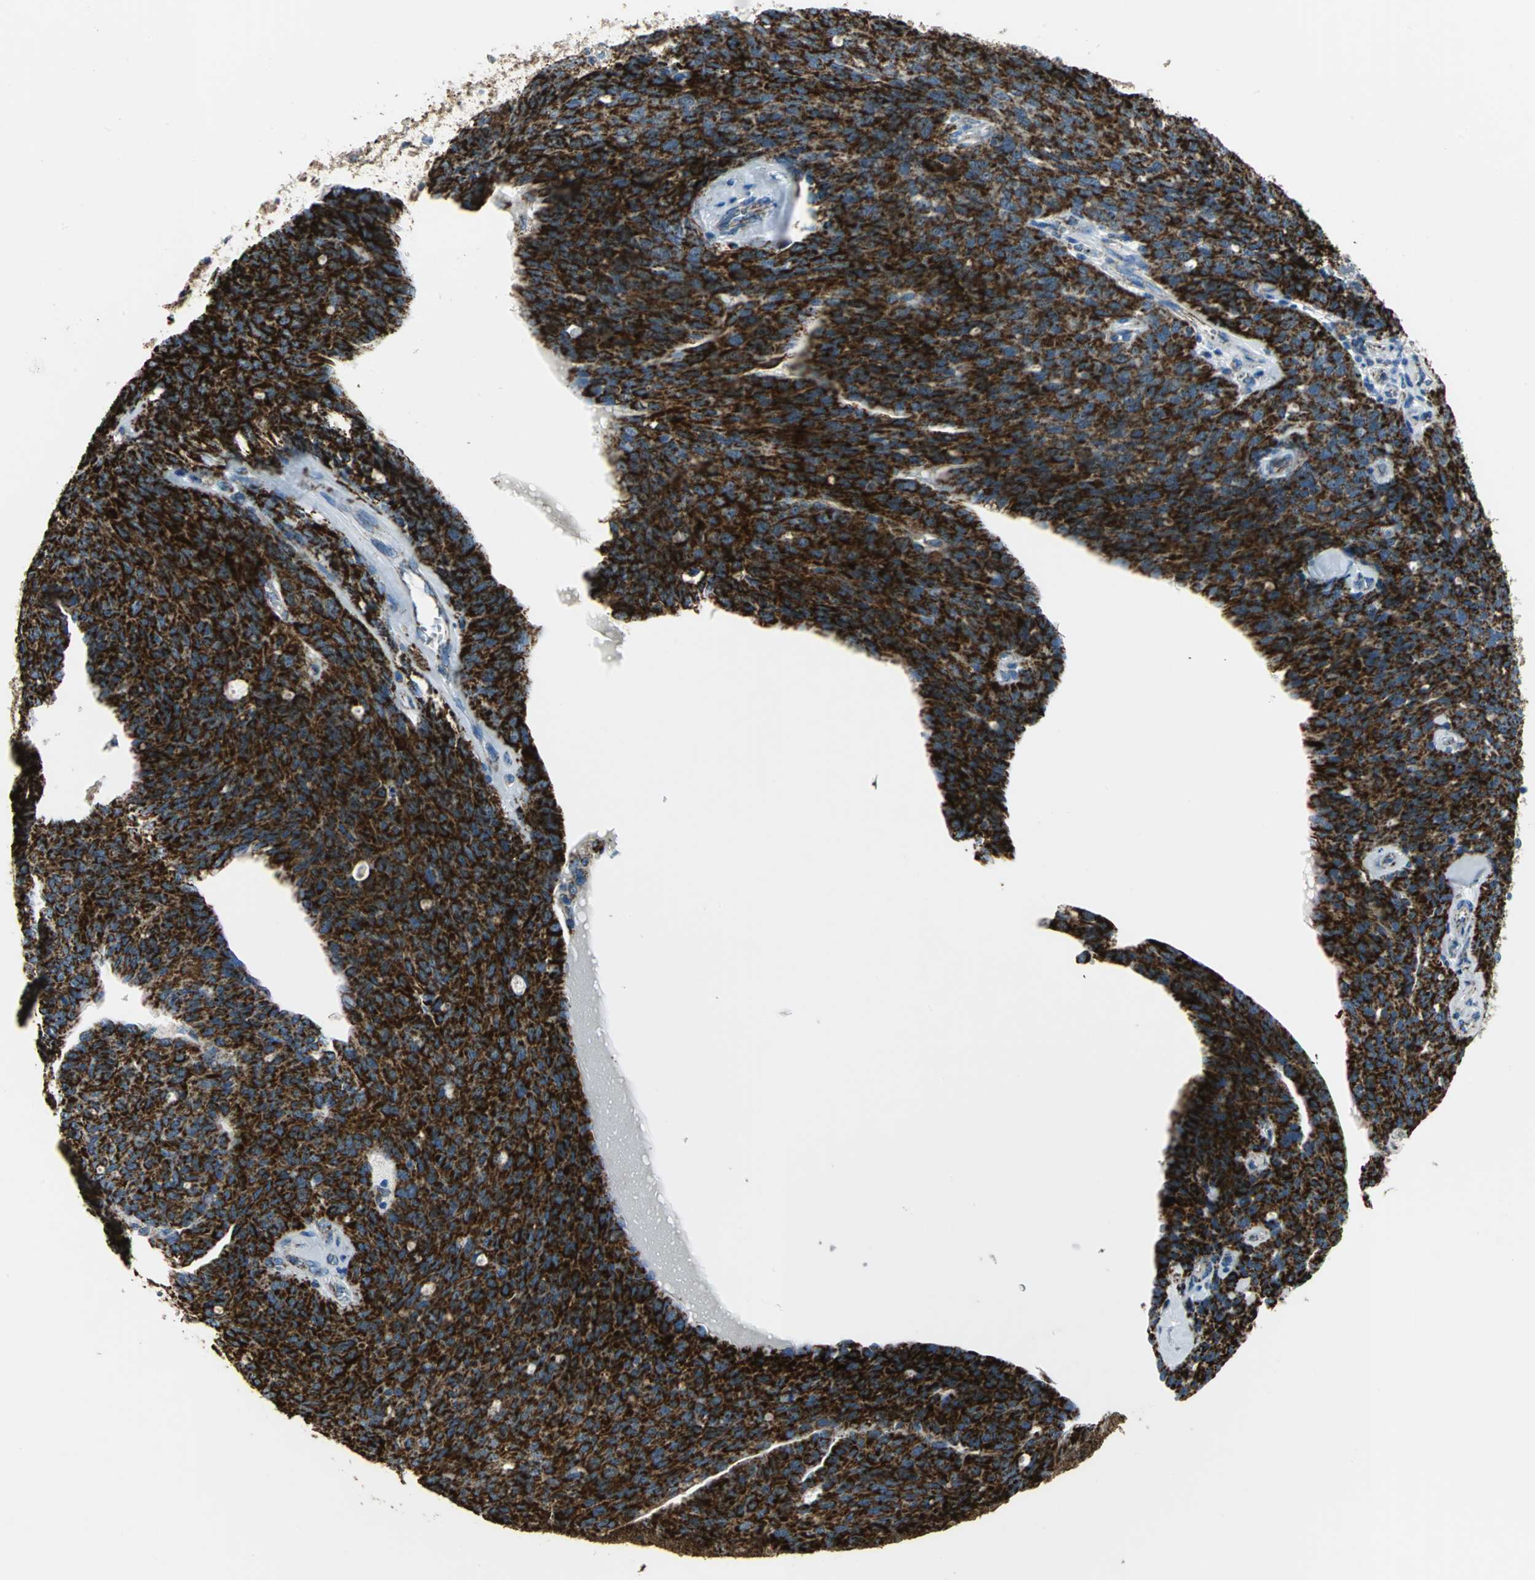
{"staining": {"intensity": "strong", "quantity": ">75%", "location": "cytoplasmic/membranous"}, "tissue": "ovarian cancer", "cell_type": "Tumor cells", "image_type": "cancer", "snomed": [{"axis": "morphology", "description": "Carcinoma, endometroid"}, {"axis": "topography", "description": "Ovary"}], "caption": "Human ovarian endometroid carcinoma stained for a protein (brown) shows strong cytoplasmic/membranous positive expression in approximately >75% of tumor cells.", "gene": "NTRK1", "patient": {"sex": "female", "age": 60}}